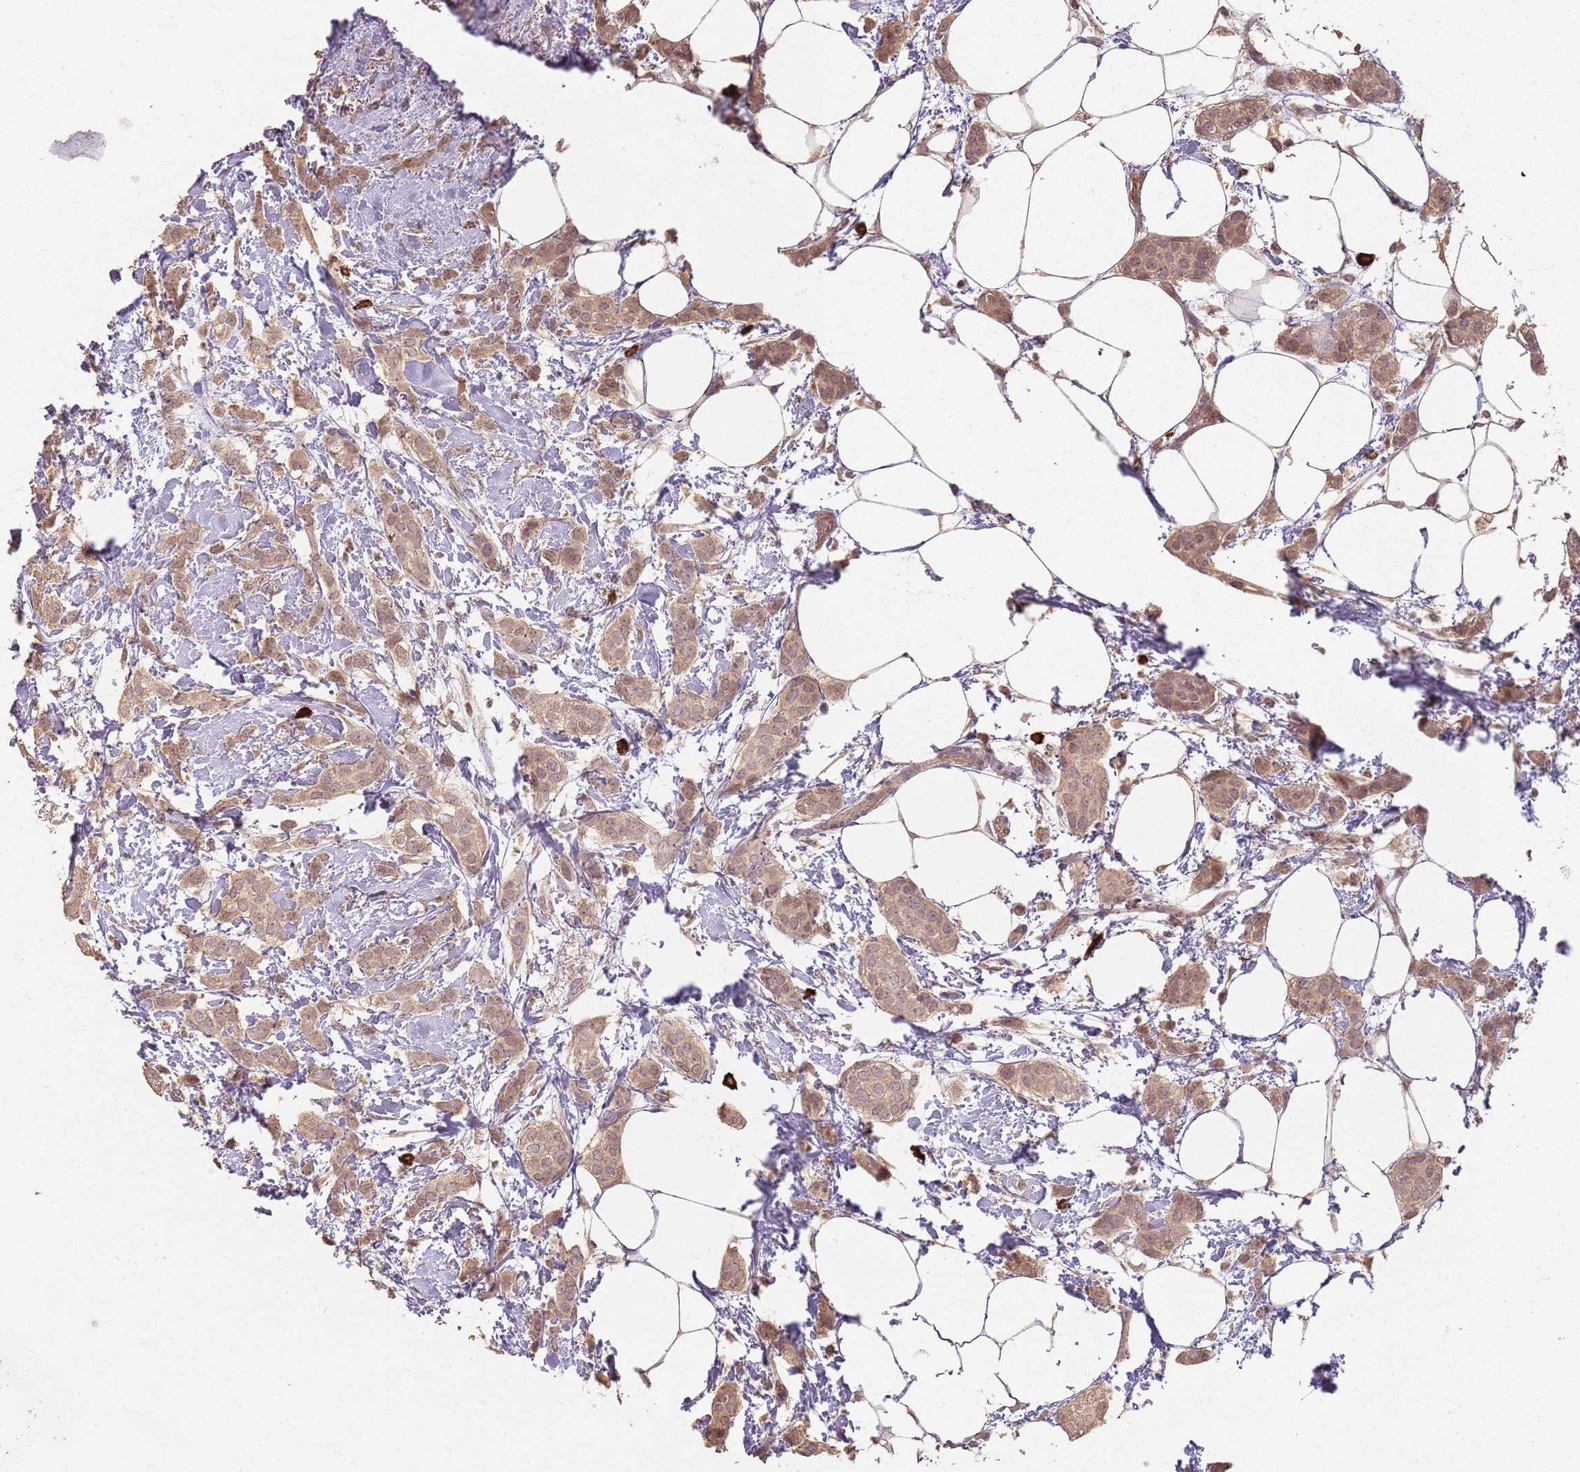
{"staining": {"intensity": "weak", "quantity": ">75%", "location": "cytoplasmic/membranous"}, "tissue": "breast cancer", "cell_type": "Tumor cells", "image_type": "cancer", "snomed": [{"axis": "morphology", "description": "Duct carcinoma"}, {"axis": "topography", "description": "Breast"}], "caption": "Breast intraductal carcinoma was stained to show a protein in brown. There is low levels of weak cytoplasmic/membranous staining in approximately >75% of tumor cells.", "gene": "CCDC168", "patient": {"sex": "female", "age": 72}}